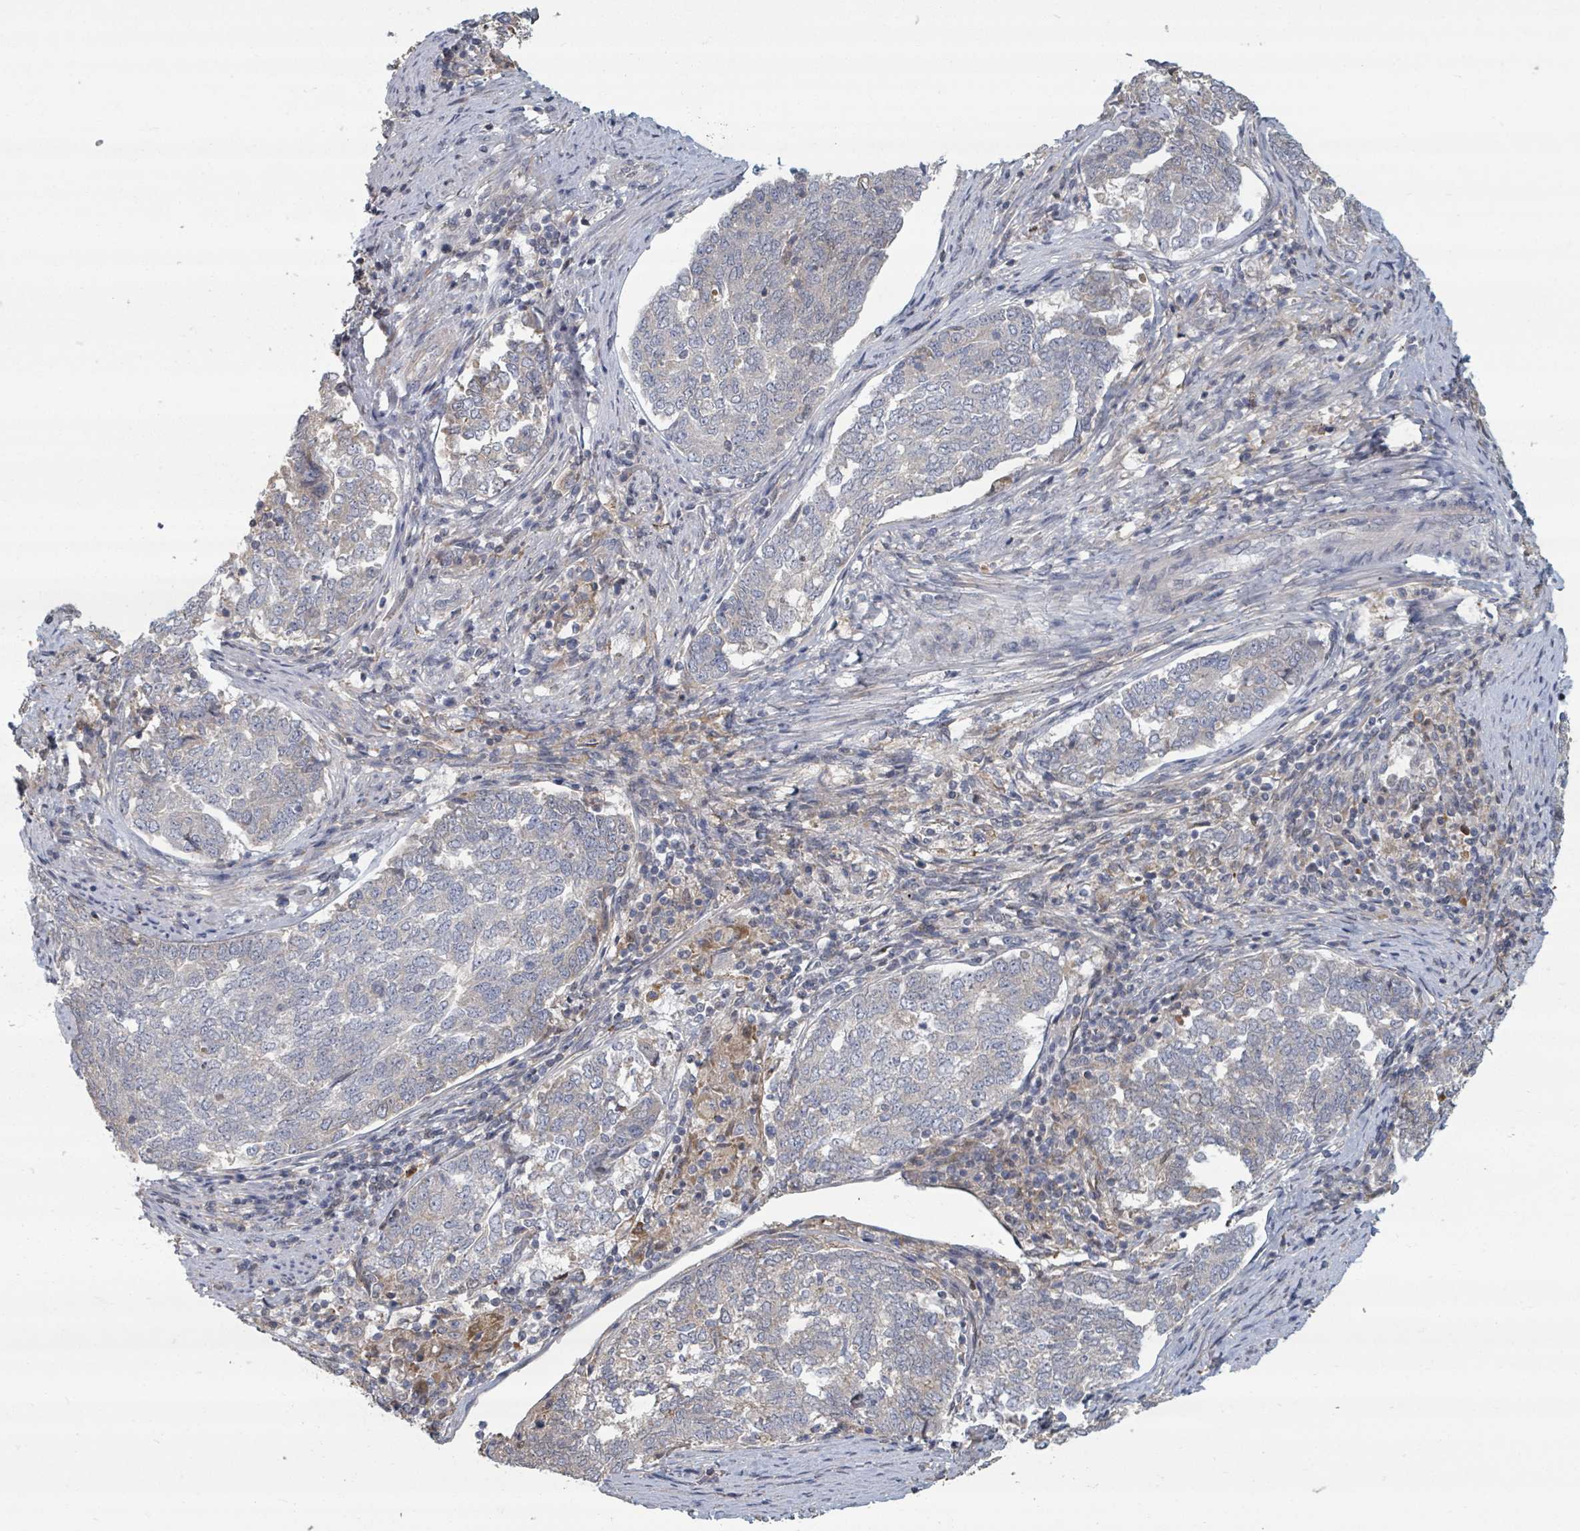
{"staining": {"intensity": "negative", "quantity": "none", "location": "none"}, "tissue": "endometrial cancer", "cell_type": "Tumor cells", "image_type": "cancer", "snomed": [{"axis": "morphology", "description": "Adenocarcinoma, NOS"}, {"axis": "topography", "description": "Endometrium"}], "caption": "Tumor cells are negative for brown protein staining in adenocarcinoma (endometrial).", "gene": "GABBR1", "patient": {"sex": "female", "age": 80}}